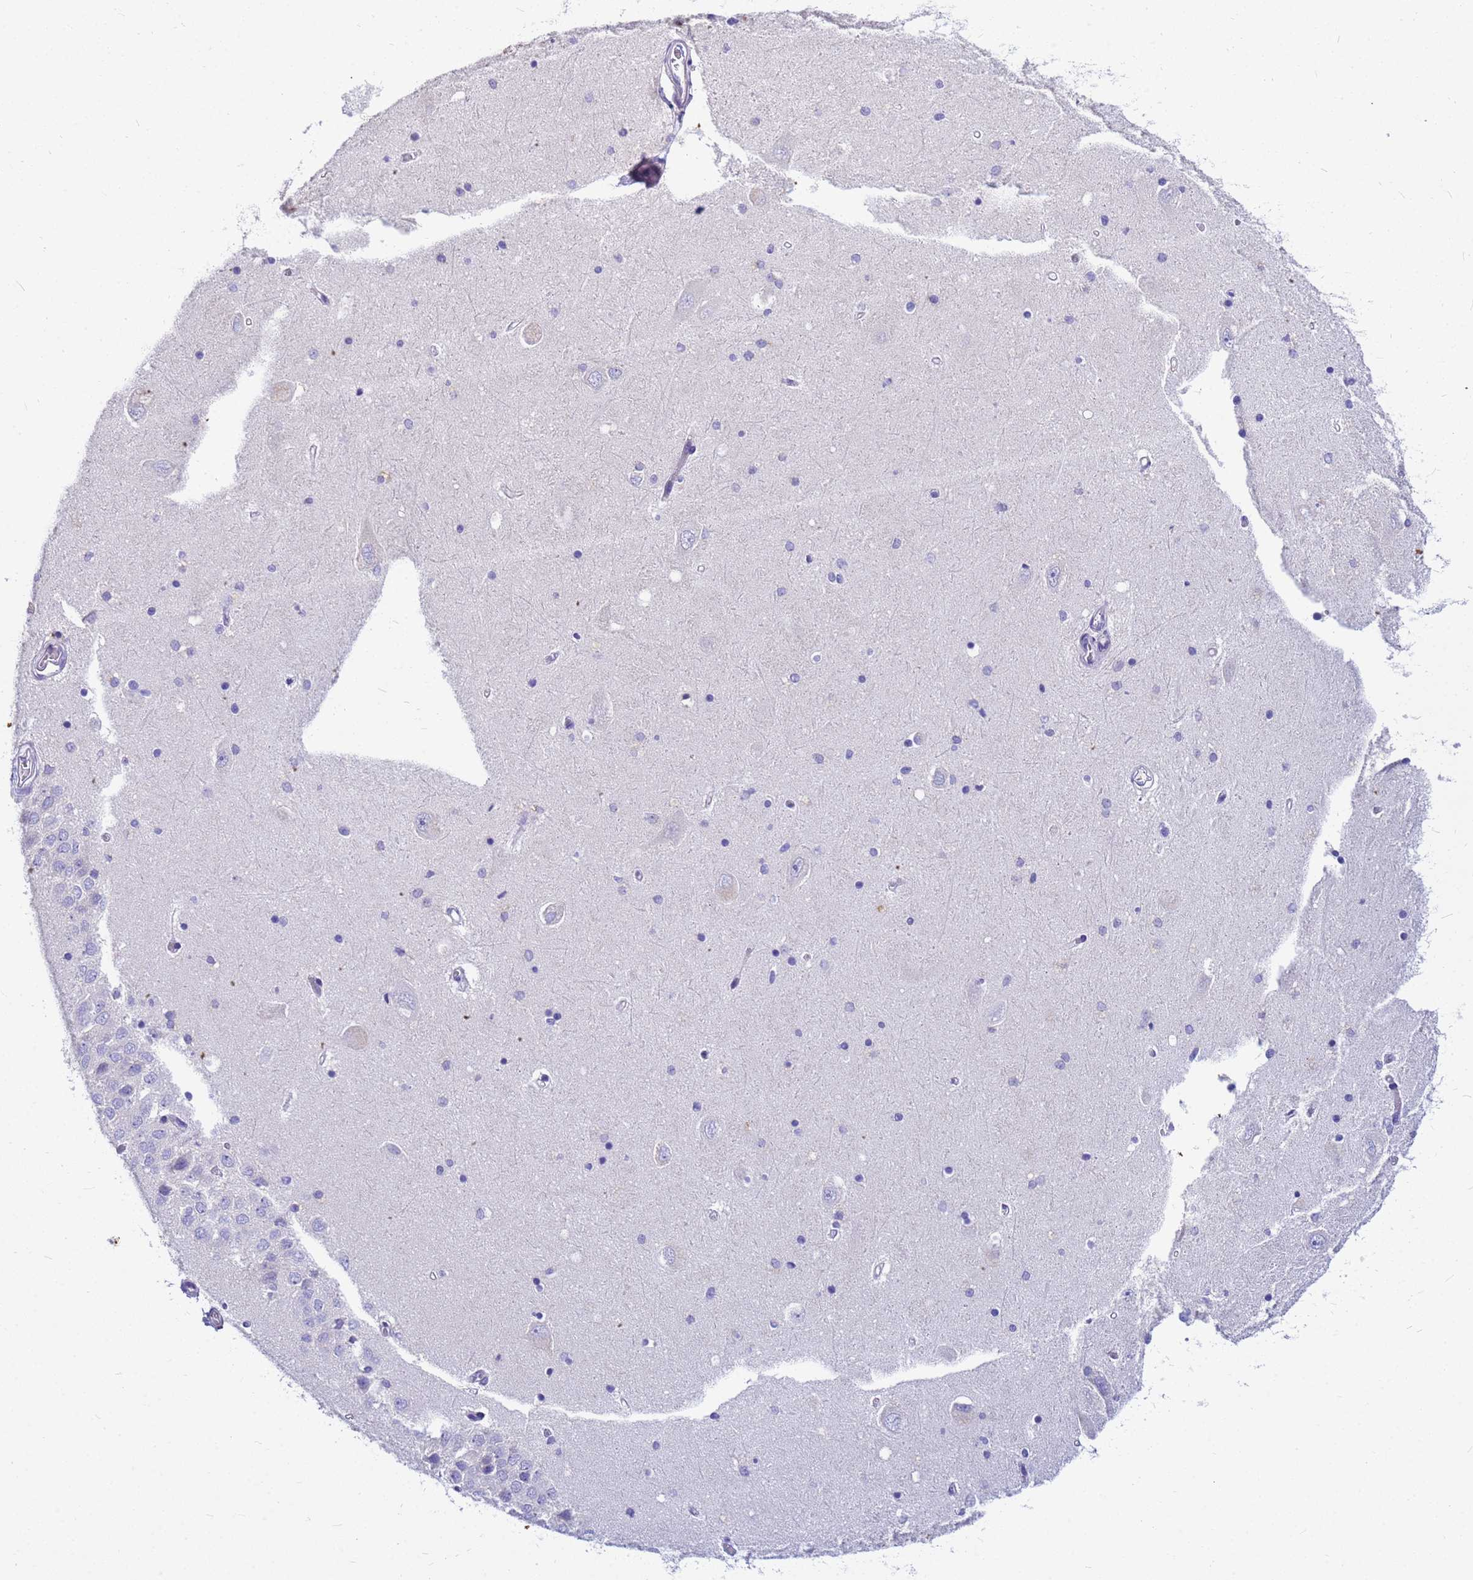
{"staining": {"intensity": "negative", "quantity": "none", "location": "none"}, "tissue": "hippocampus", "cell_type": "Glial cells", "image_type": "normal", "snomed": [{"axis": "morphology", "description": "Normal tissue, NOS"}, {"axis": "topography", "description": "Hippocampus"}], "caption": "High magnification brightfield microscopy of normal hippocampus stained with DAB (brown) and counterstained with hematoxylin (blue): glial cells show no significant staining. (DAB IHC, high magnification).", "gene": "DPRX", "patient": {"sex": "male", "age": 45}}